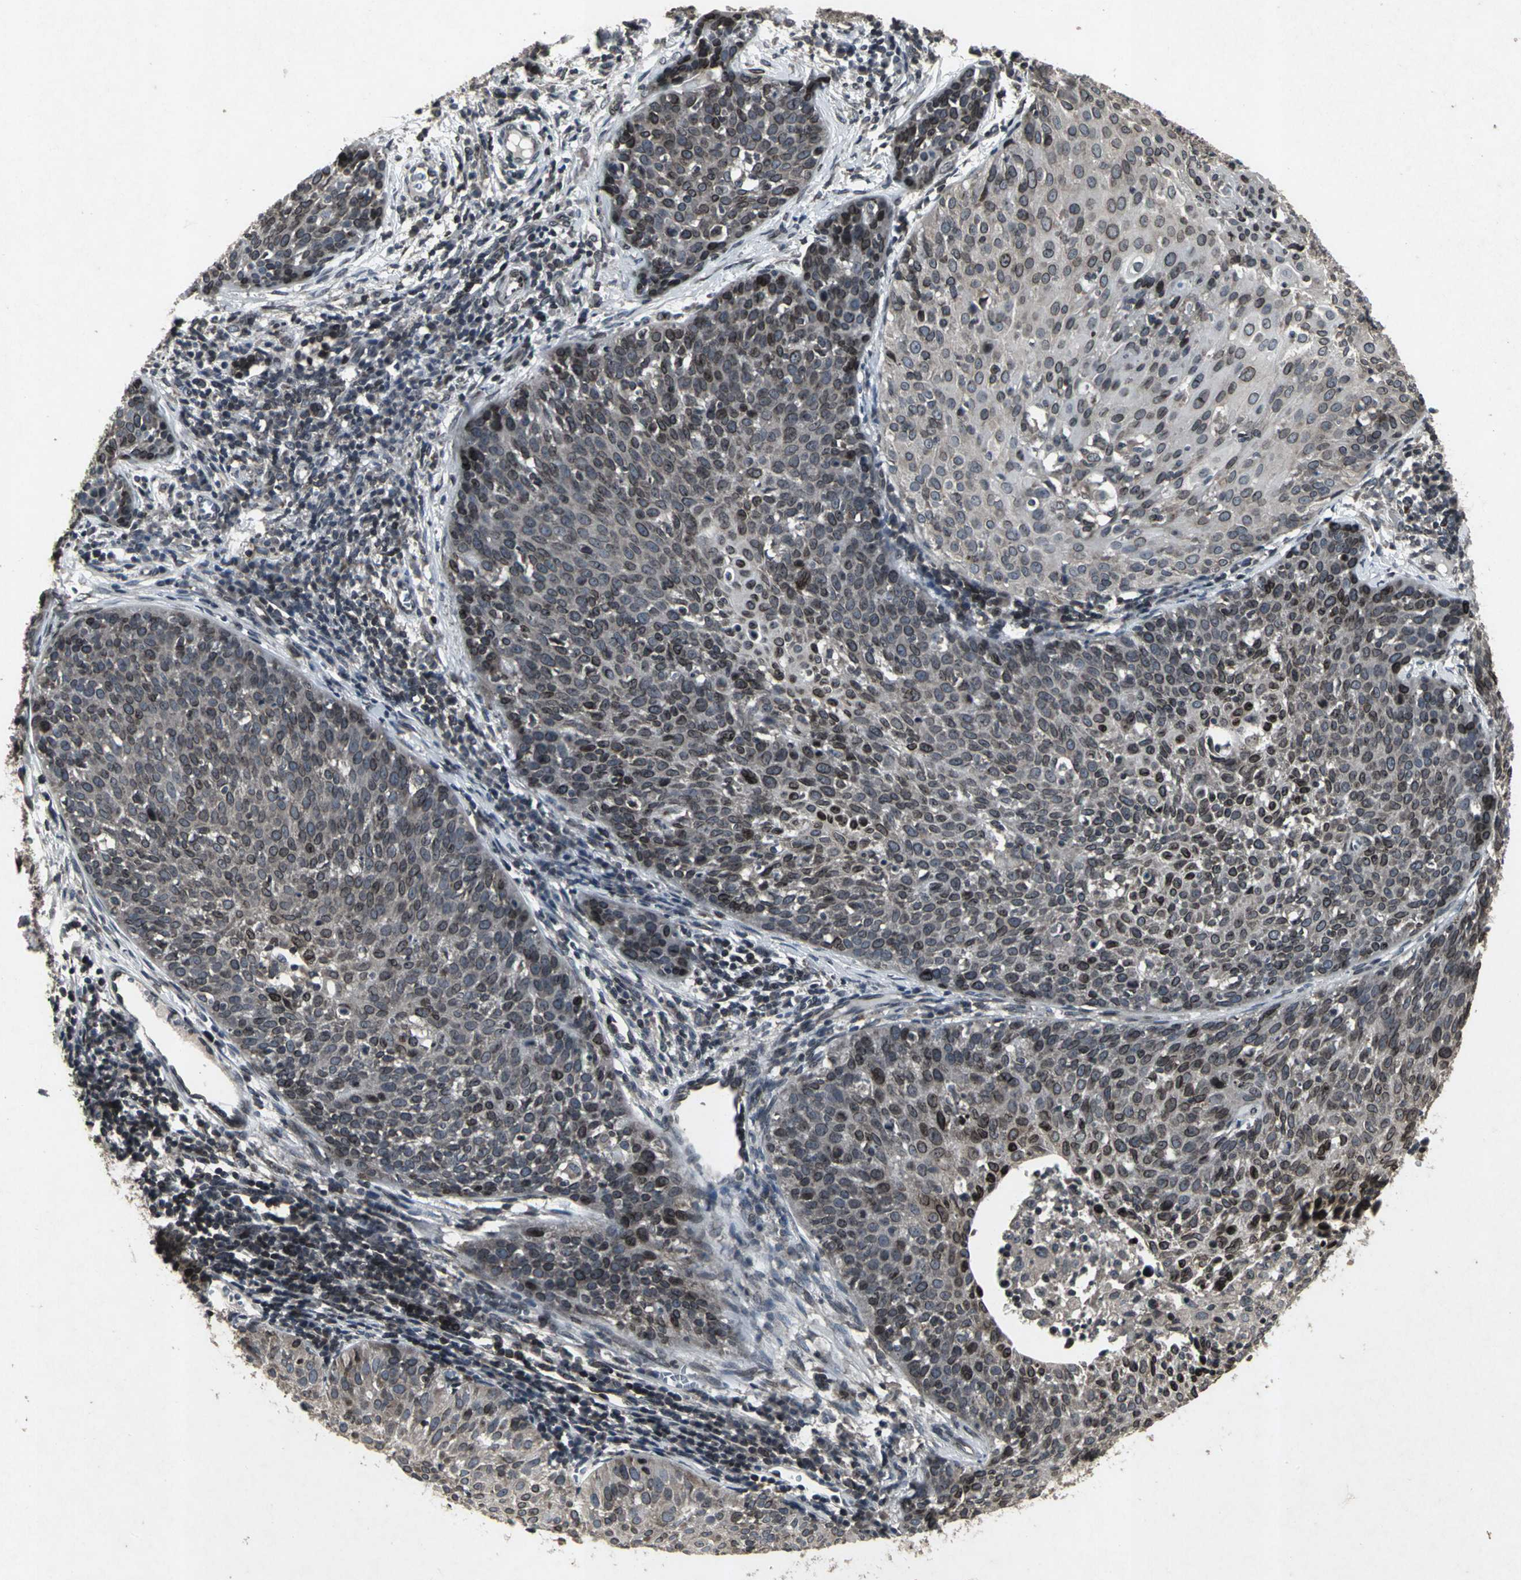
{"staining": {"intensity": "moderate", "quantity": ">75%", "location": "cytoplasmic/membranous,nuclear"}, "tissue": "cervical cancer", "cell_type": "Tumor cells", "image_type": "cancer", "snomed": [{"axis": "morphology", "description": "Squamous cell carcinoma, NOS"}, {"axis": "topography", "description": "Cervix"}], "caption": "Immunohistochemistry of cervical cancer (squamous cell carcinoma) displays medium levels of moderate cytoplasmic/membranous and nuclear expression in approximately >75% of tumor cells.", "gene": "SH2B3", "patient": {"sex": "female", "age": 38}}